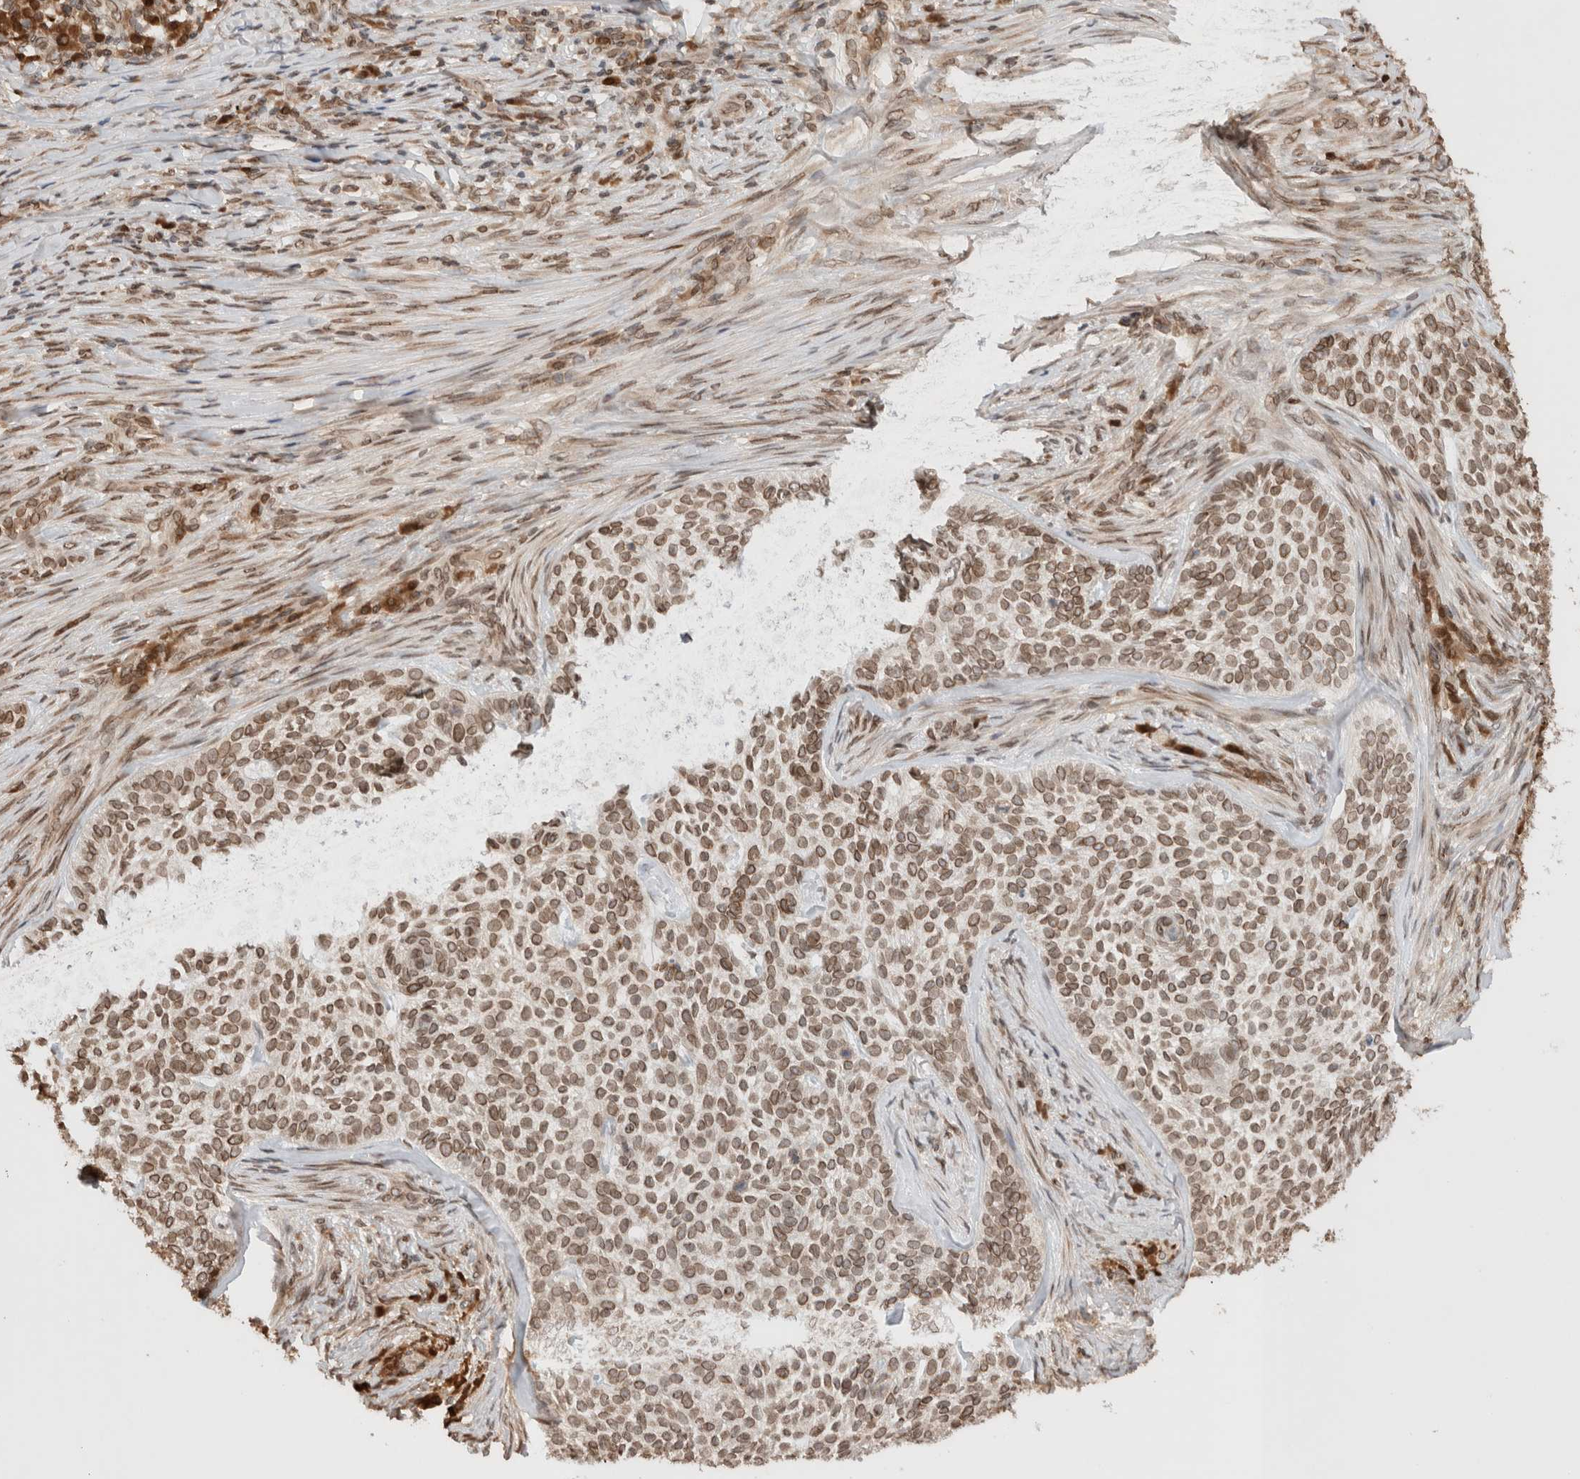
{"staining": {"intensity": "moderate", "quantity": ">75%", "location": "cytoplasmic/membranous,nuclear"}, "tissue": "skin cancer", "cell_type": "Tumor cells", "image_type": "cancer", "snomed": [{"axis": "morphology", "description": "Basal cell carcinoma"}, {"axis": "topography", "description": "Skin"}], "caption": "Protein expression analysis of basal cell carcinoma (skin) shows moderate cytoplasmic/membranous and nuclear positivity in approximately >75% of tumor cells.", "gene": "TPR", "patient": {"sex": "female", "age": 64}}